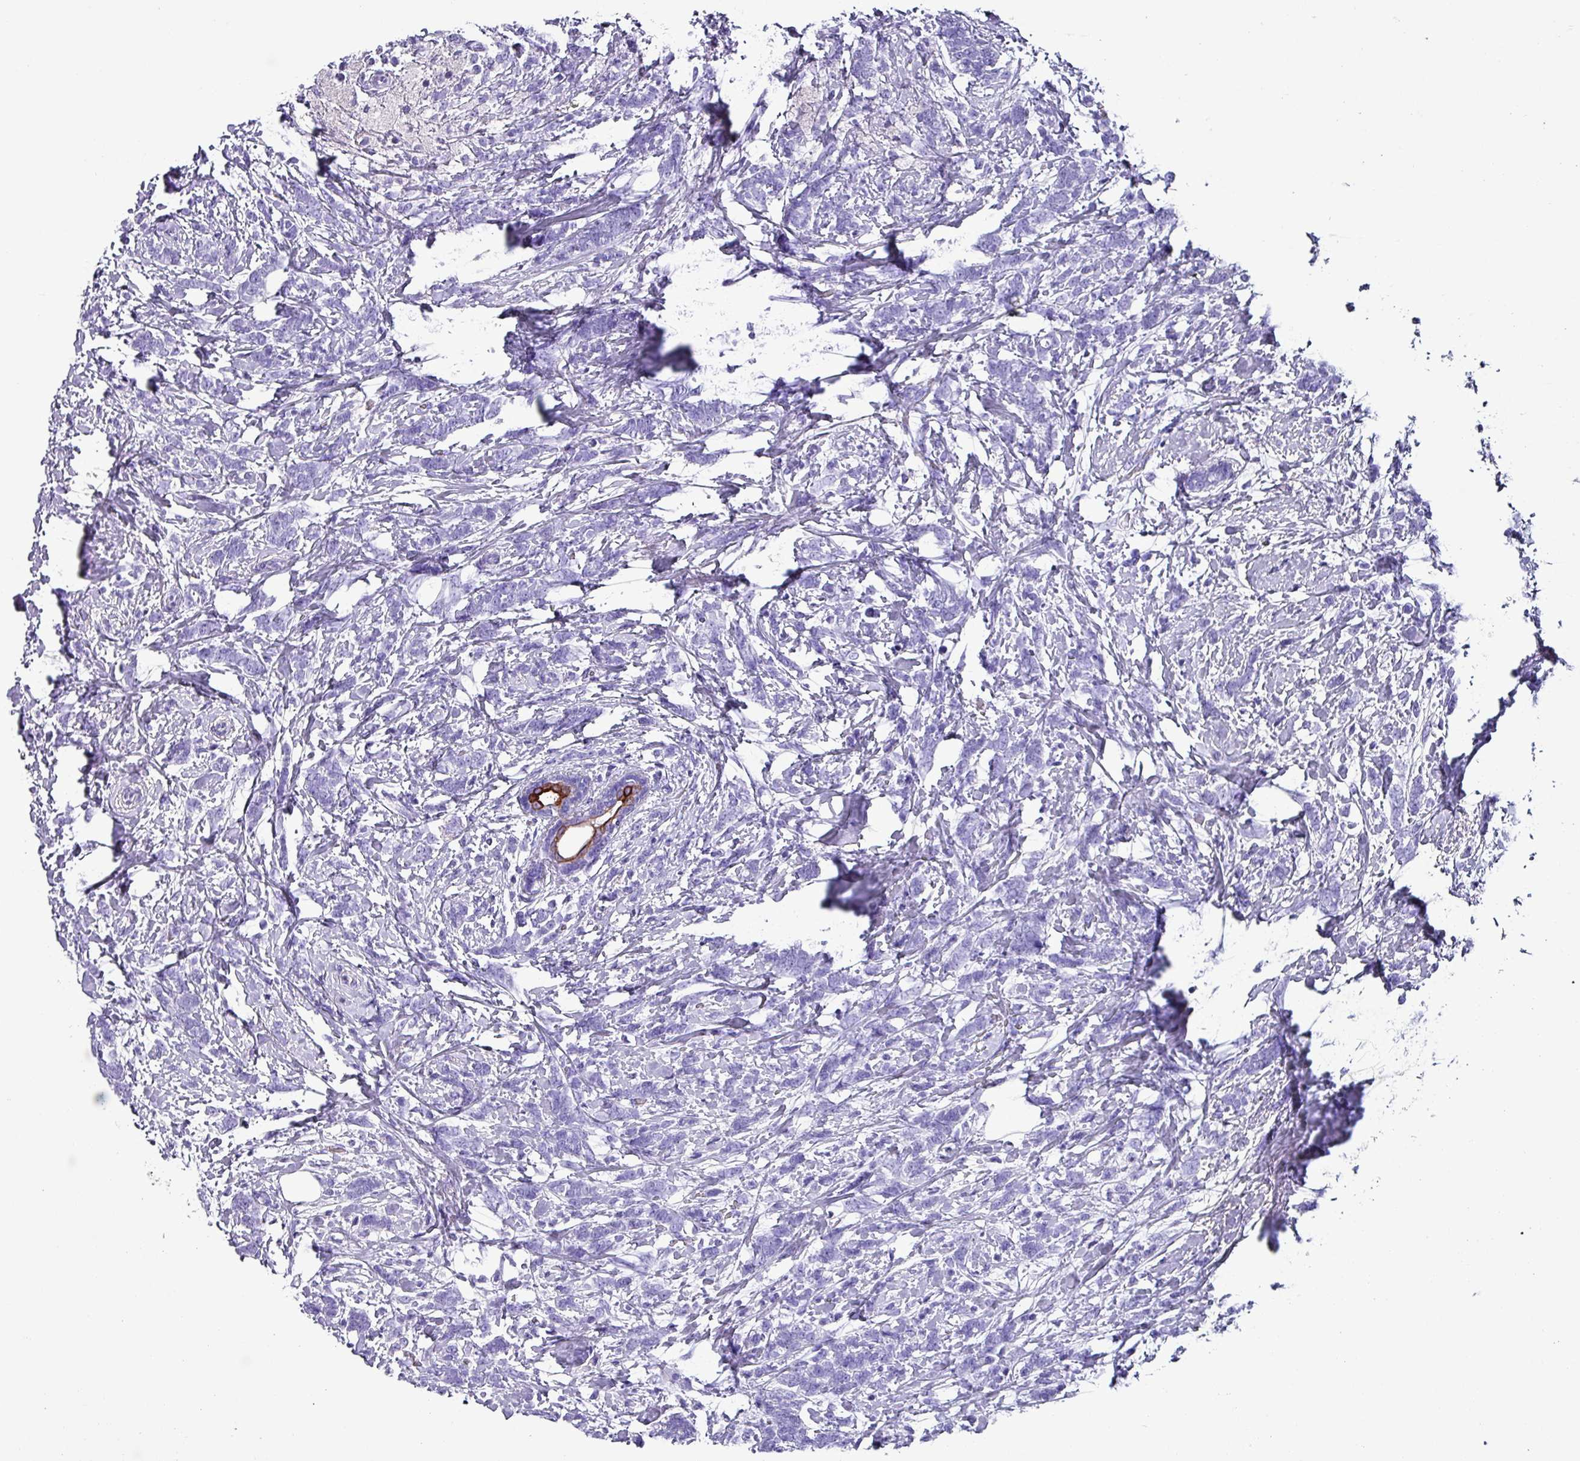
{"staining": {"intensity": "negative", "quantity": "none", "location": "none"}, "tissue": "breast cancer", "cell_type": "Tumor cells", "image_type": "cancer", "snomed": [{"axis": "morphology", "description": "Lobular carcinoma"}, {"axis": "topography", "description": "Breast"}], "caption": "Breast cancer stained for a protein using immunohistochemistry demonstrates no expression tumor cells.", "gene": "KRT6C", "patient": {"sex": "female", "age": 58}}